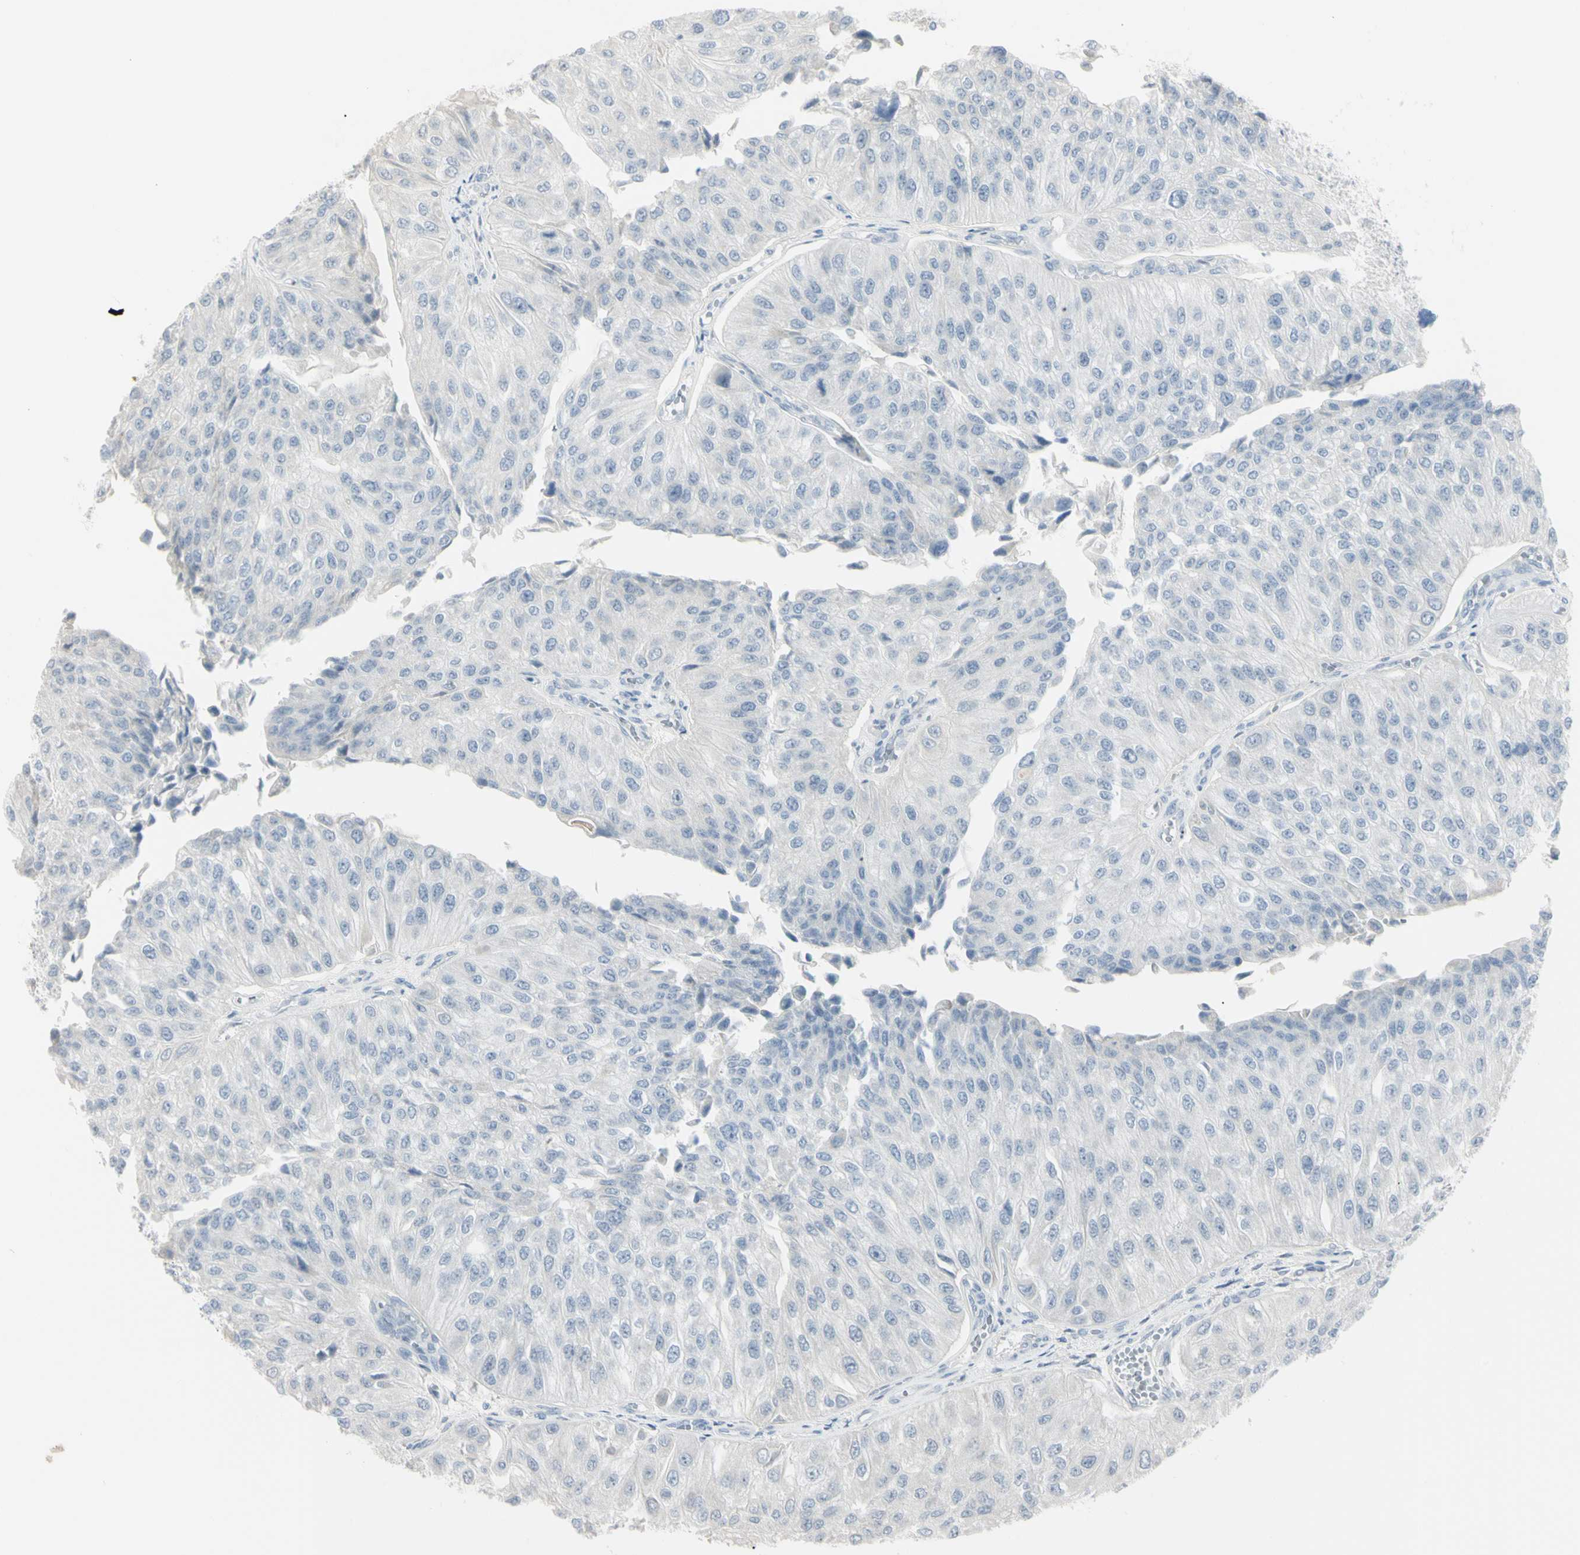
{"staining": {"intensity": "negative", "quantity": "none", "location": "none"}, "tissue": "urothelial cancer", "cell_type": "Tumor cells", "image_type": "cancer", "snomed": [{"axis": "morphology", "description": "Urothelial carcinoma, High grade"}, {"axis": "topography", "description": "Kidney"}, {"axis": "topography", "description": "Urinary bladder"}], "caption": "Protein analysis of high-grade urothelial carcinoma shows no significant staining in tumor cells.", "gene": "PIP", "patient": {"sex": "male", "age": 77}}